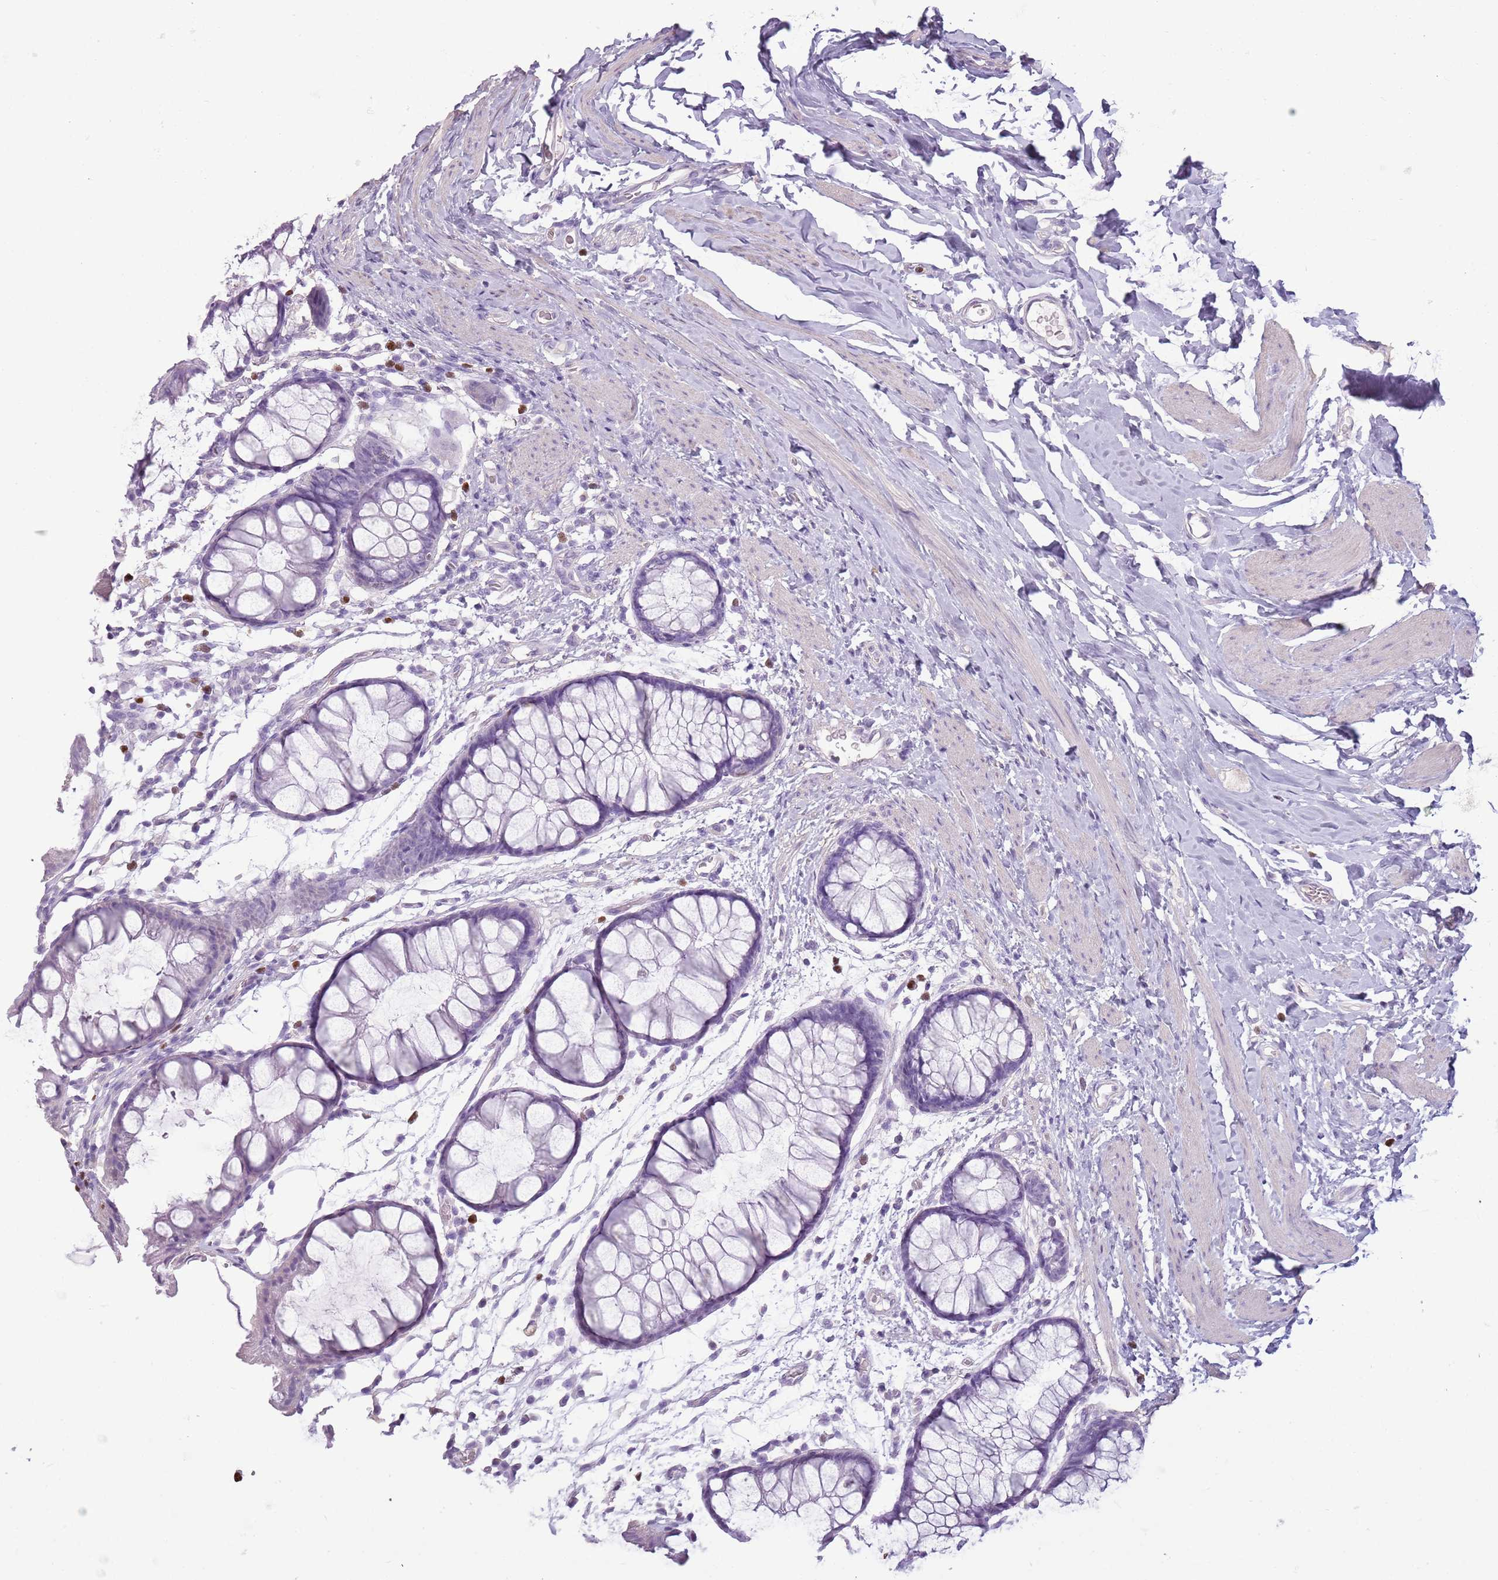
{"staining": {"intensity": "negative", "quantity": "none", "location": "none"}, "tissue": "colon", "cell_type": "Endothelial cells", "image_type": "normal", "snomed": [{"axis": "morphology", "description": "Normal tissue, NOS"}, {"axis": "topography", "description": "Colon"}], "caption": "Human colon stained for a protein using immunohistochemistry exhibits no expression in endothelial cells.", "gene": "CELF6", "patient": {"sex": "female", "age": 62}}